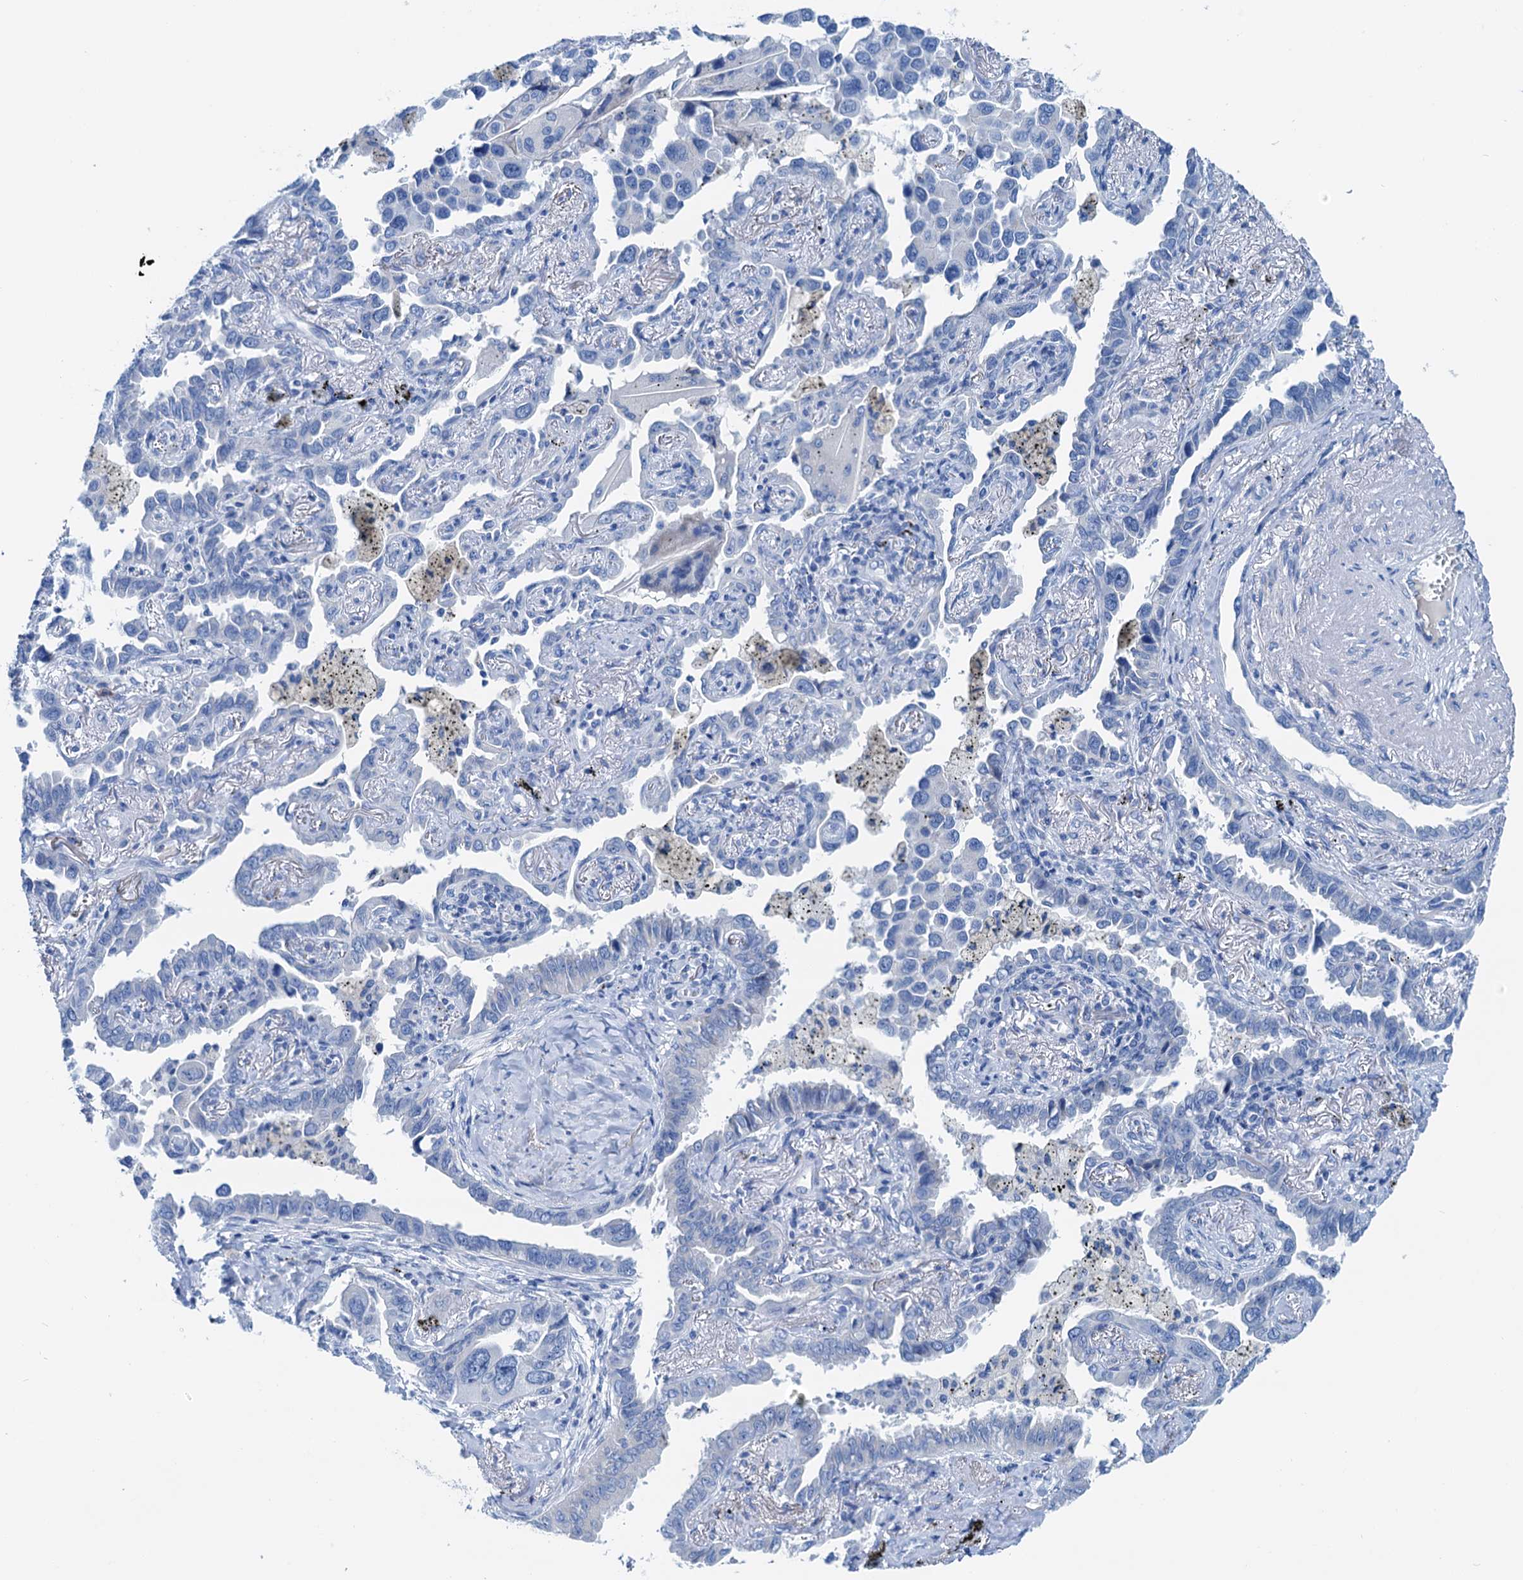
{"staining": {"intensity": "negative", "quantity": "none", "location": "none"}, "tissue": "lung cancer", "cell_type": "Tumor cells", "image_type": "cancer", "snomed": [{"axis": "morphology", "description": "Adenocarcinoma, NOS"}, {"axis": "topography", "description": "Lung"}], "caption": "Immunohistochemistry histopathology image of neoplastic tissue: lung adenocarcinoma stained with DAB shows no significant protein positivity in tumor cells.", "gene": "KNDC1", "patient": {"sex": "male", "age": 67}}